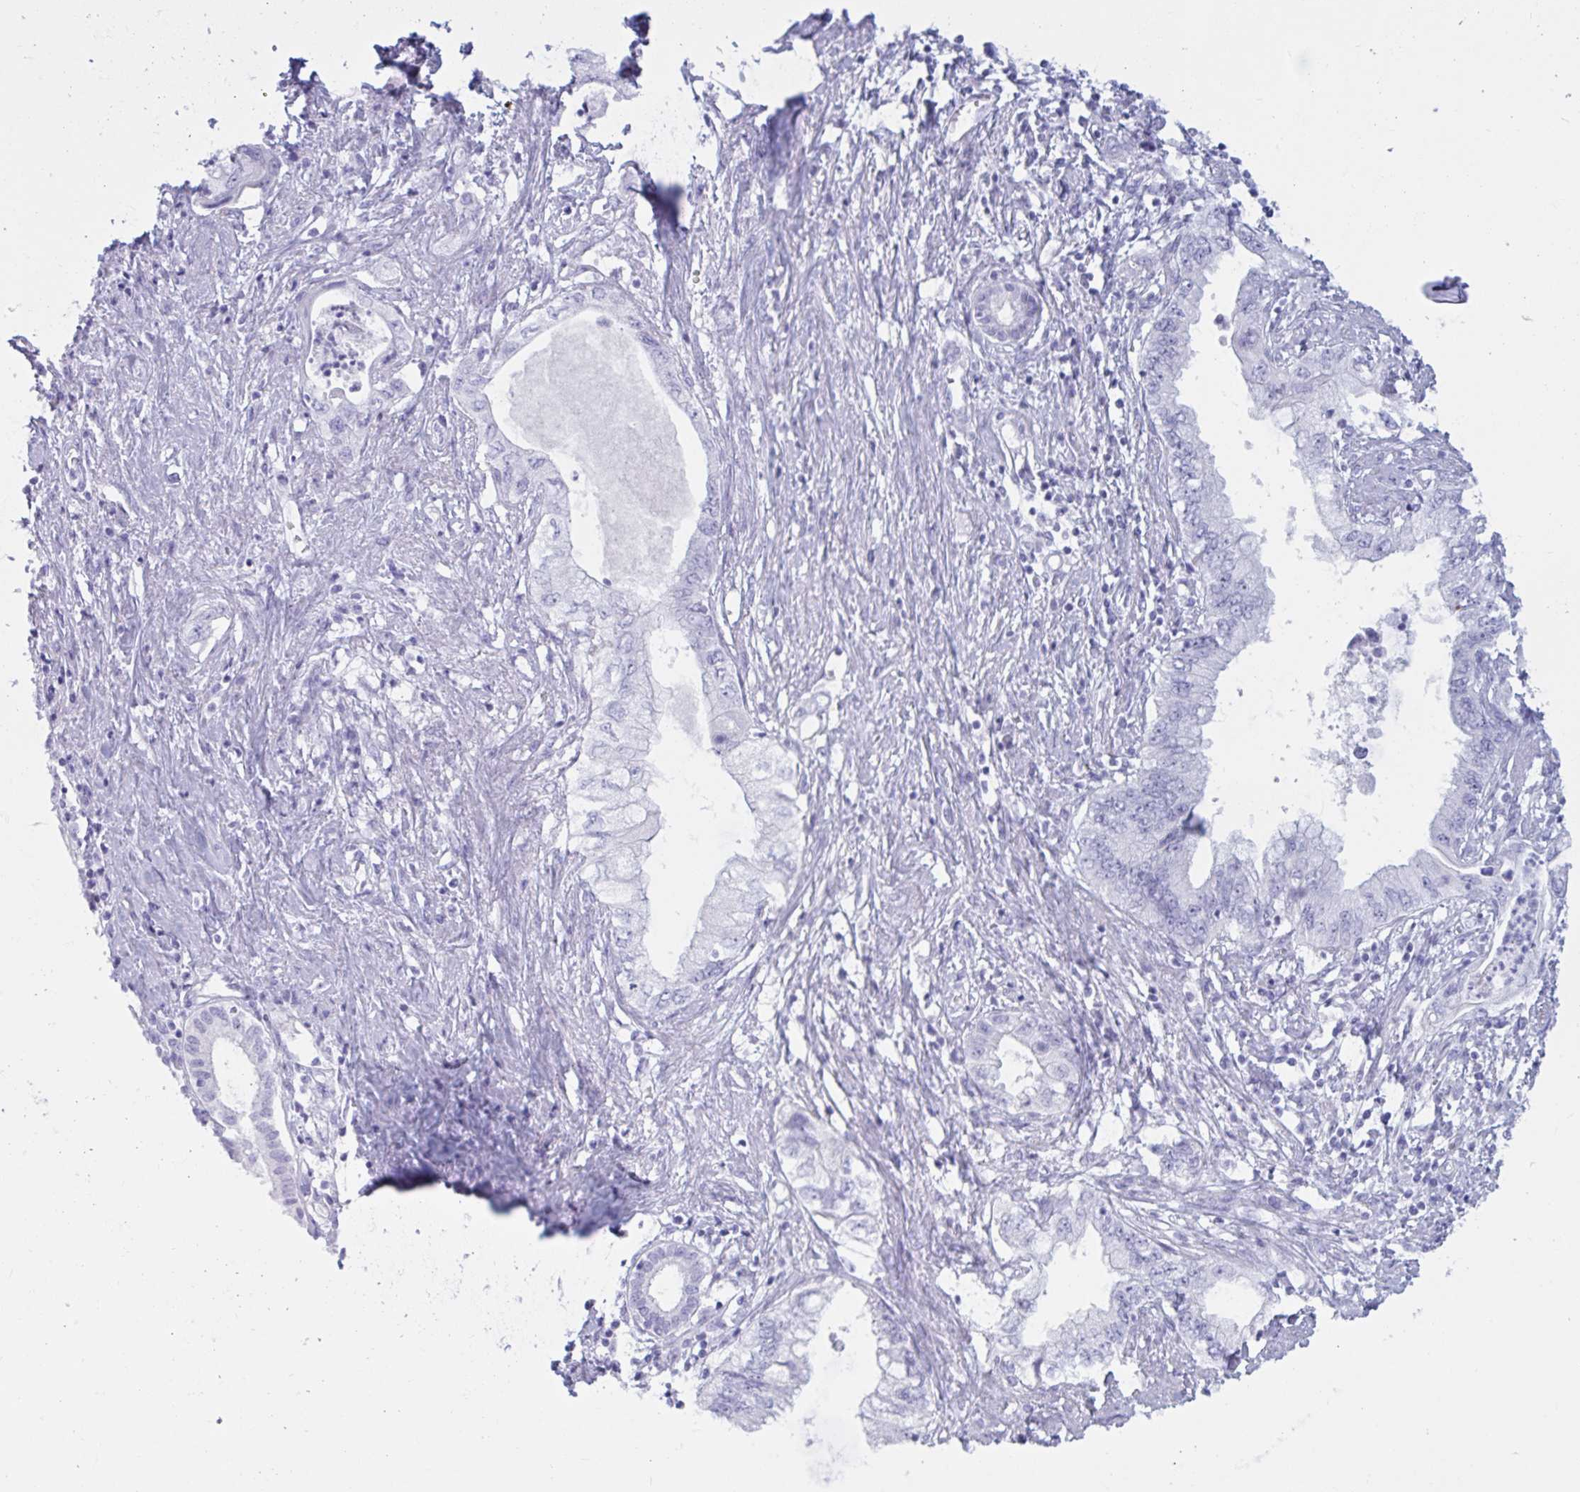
{"staining": {"intensity": "negative", "quantity": "none", "location": "none"}, "tissue": "pancreatic cancer", "cell_type": "Tumor cells", "image_type": "cancer", "snomed": [{"axis": "morphology", "description": "Adenocarcinoma, NOS"}, {"axis": "topography", "description": "Pancreas"}], "caption": "Image shows no protein expression in tumor cells of pancreatic cancer tissue. (DAB (3,3'-diaminobenzidine) immunohistochemistry (IHC), high magnification).", "gene": "BBS10", "patient": {"sex": "female", "age": 73}}